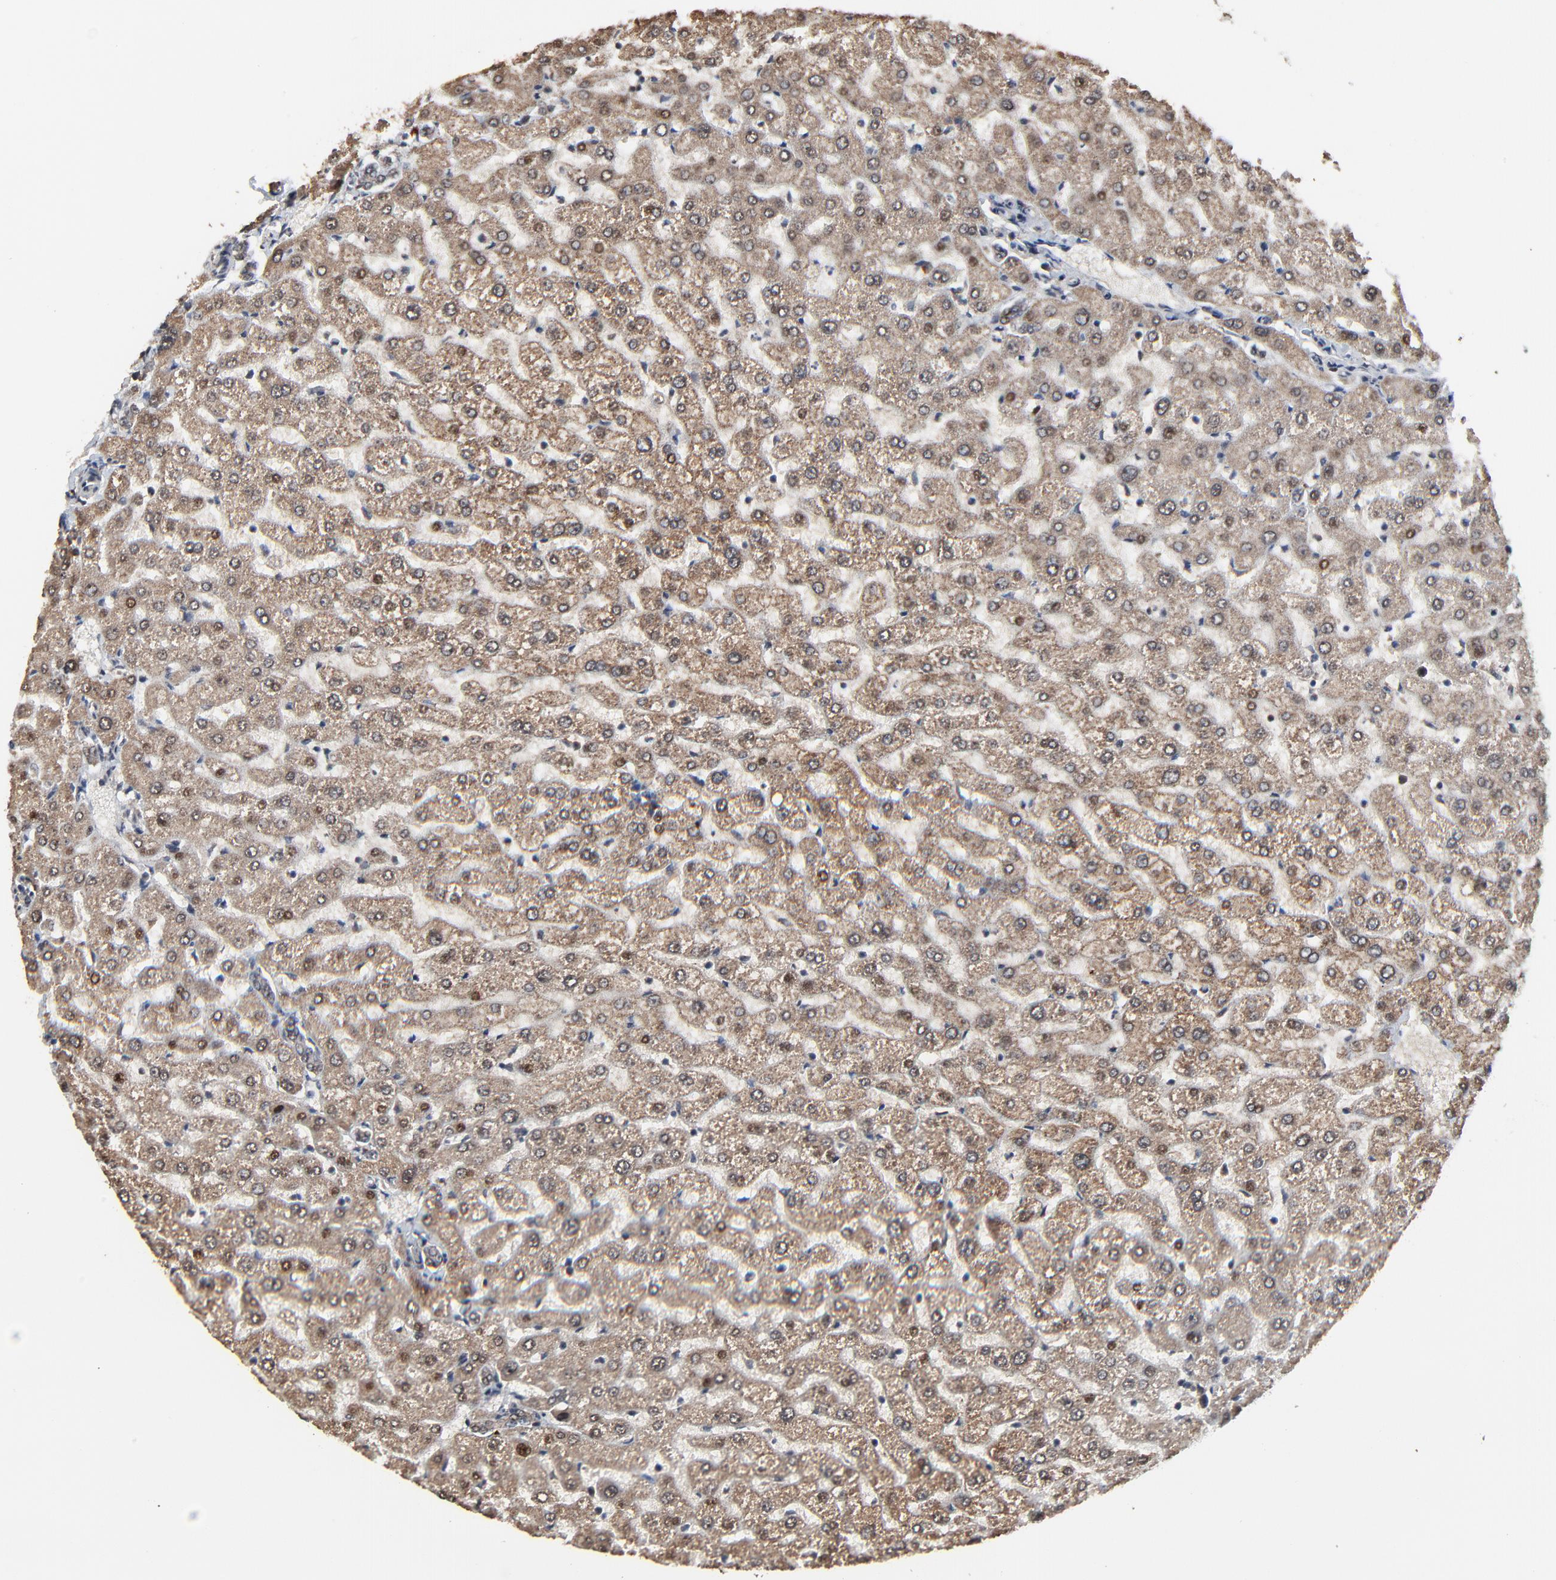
{"staining": {"intensity": "moderate", "quantity": ">75%", "location": "cytoplasmic/membranous"}, "tissue": "liver", "cell_type": "Cholangiocytes", "image_type": "normal", "snomed": [{"axis": "morphology", "description": "Normal tissue, NOS"}, {"axis": "morphology", "description": "Fibrosis, NOS"}, {"axis": "topography", "description": "Liver"}], "caption": "Benign liver demonstrates moderate cytoplasmic/membranous positivity in about >75% of cholangiocytes (IHC, brightfield microscopy, high magnification)..", "gene": "RHOJ", "patient": {"sex": "female", "age": 29}}